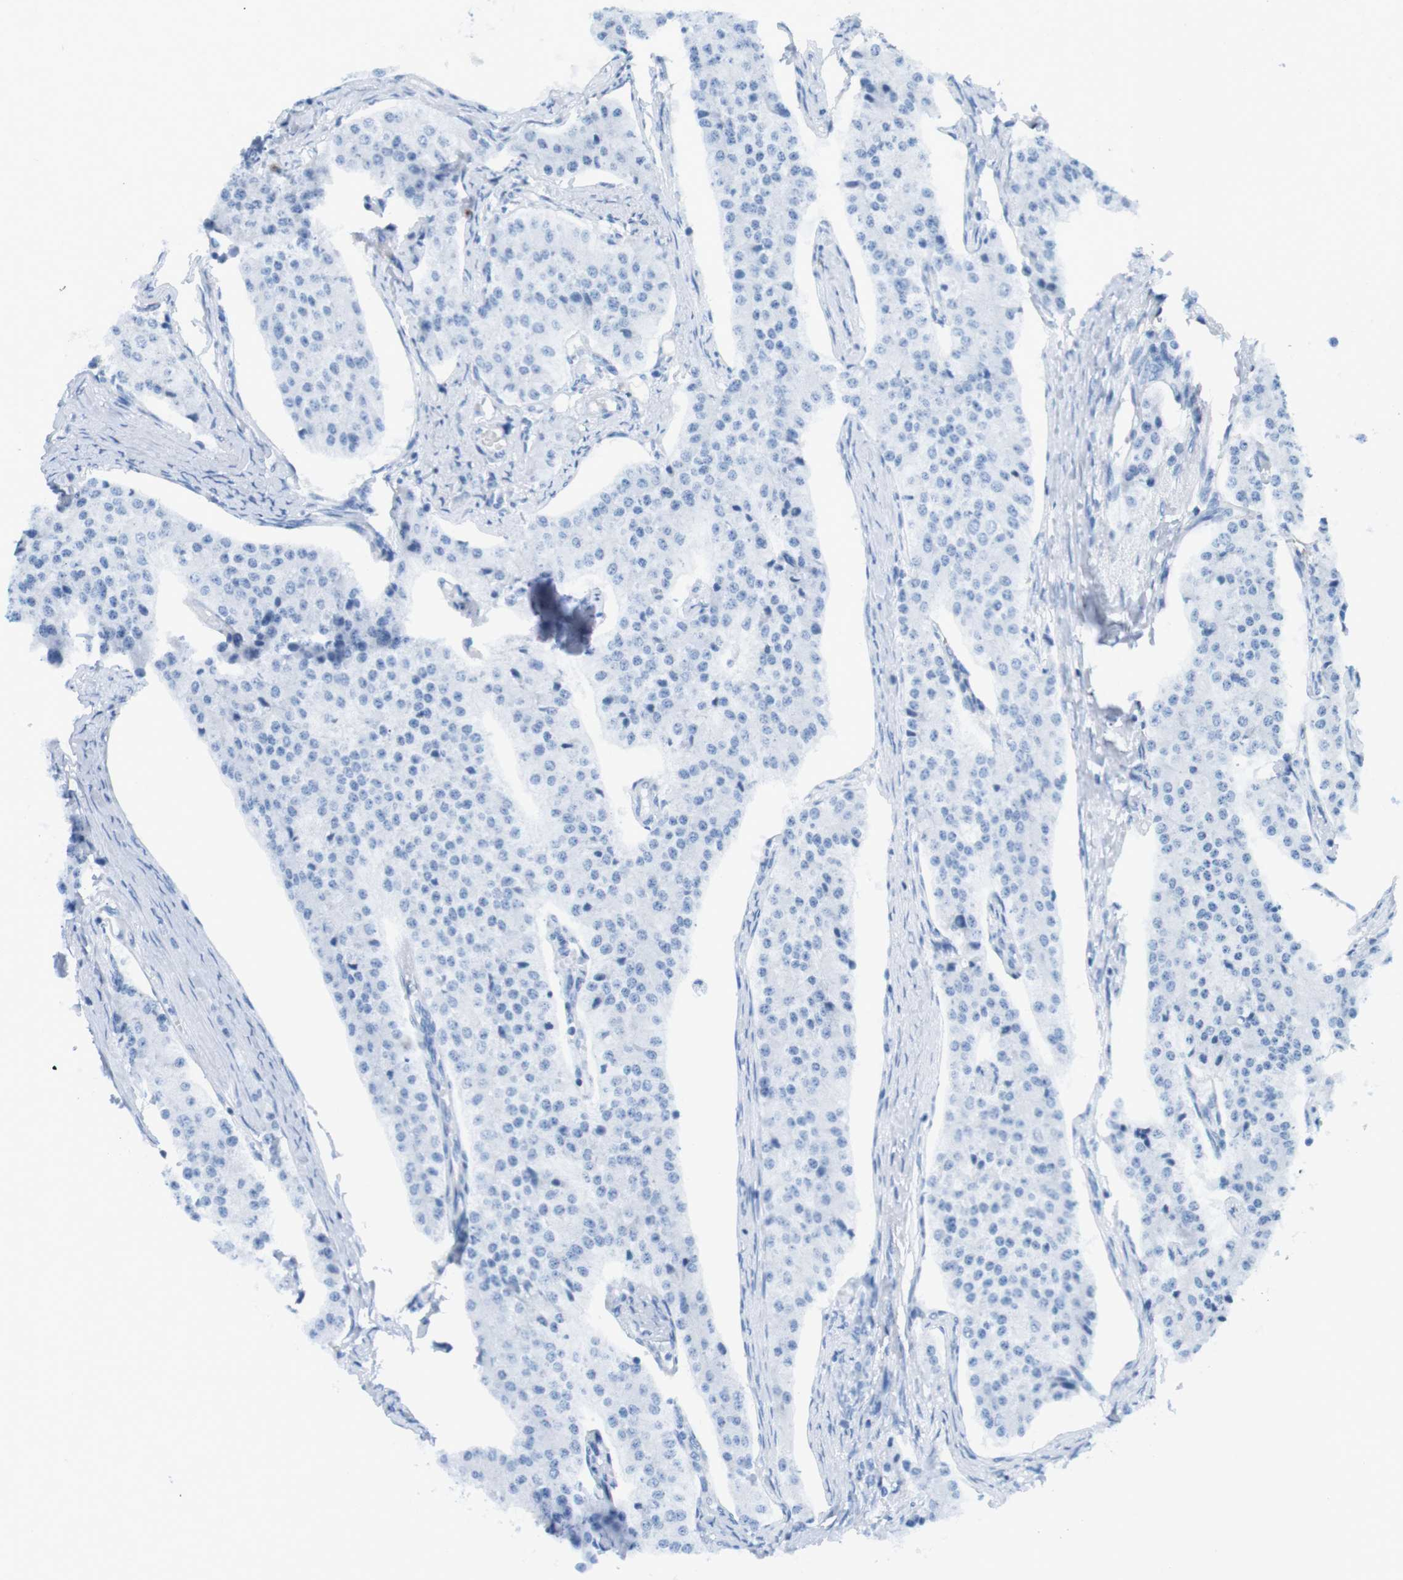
{"staining": {"intensity": "negative", "quantity": "none", "location": "none"}, "tissue": "carcinoid", "cell_type": "Tumor cells", "image_type": "cancer", "snomed": [{"axis": "morphology", "description": "Carcinoid, malignant, NOS"}, {"axis": "topography", "description": "Colon"}], "caption": "There is no significant staining in tumor cells of carcinoid.", "gene": "TNFRSF4", "patient": {"sex": "female", "age": 52}}